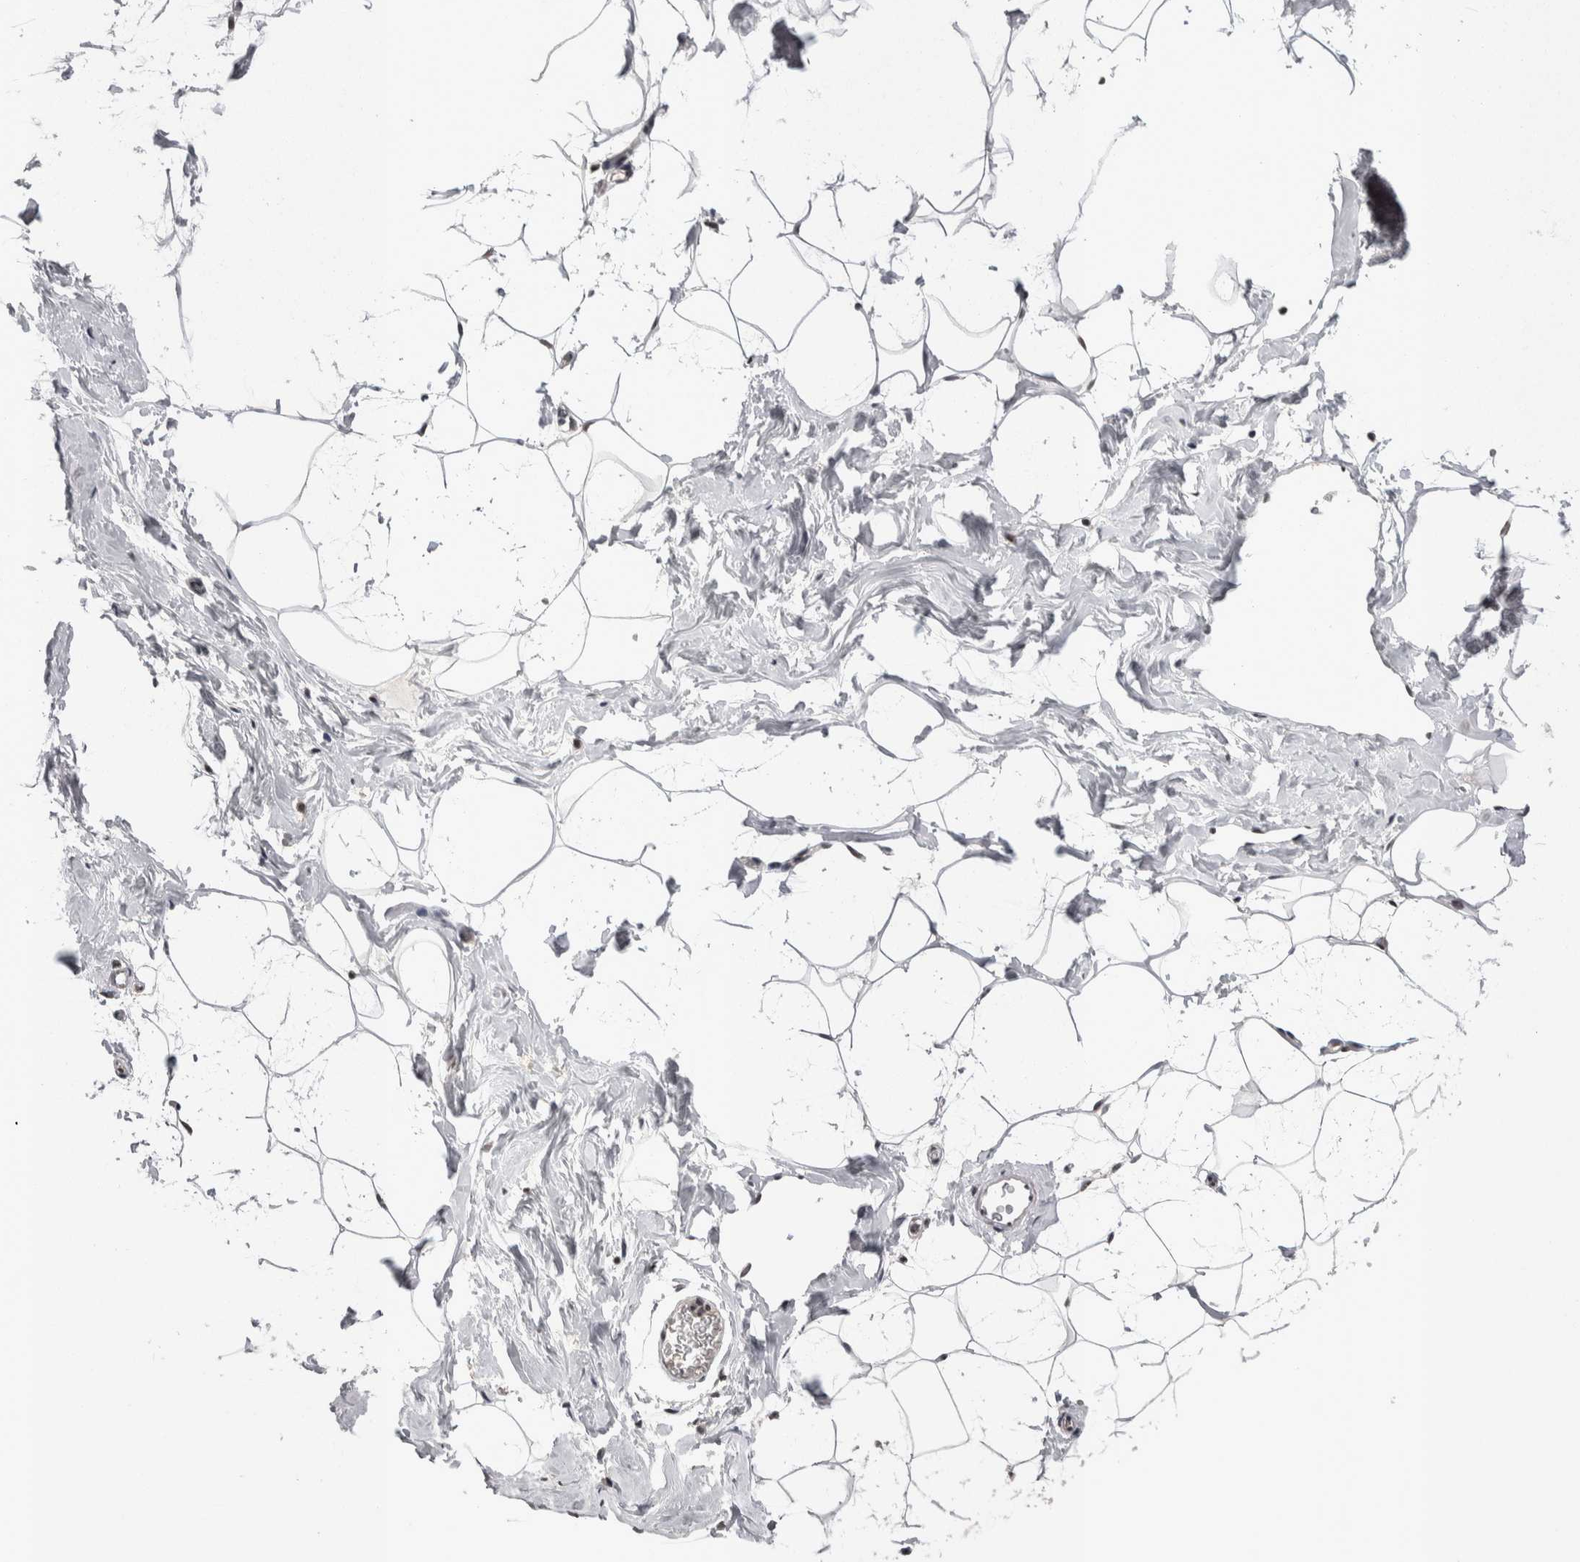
{"staining": {"intensity": "moderate", "quantity": ">75%", "location": "nuclear"}, "tissue": "adipose tissue", "cell_type": "Adipocytes", "image_type": "normal", "snomed": [{"axis": "morphology", "description": "Normal tissue, NOS"}, {"axis": "morphology", "description": "Fibrosis, NOS"}, {"axis": "topography", "description": "Breast"}, {"axis": "topography", "description": "Adipose tissue"}], "caption": "The image shows staining of normal adipose tissue, revealing moderate nuclear protein positivity (brown color) within adipocytes.", "gene": "DMTF1", "patient": {"sex": "female", "age": 39}}